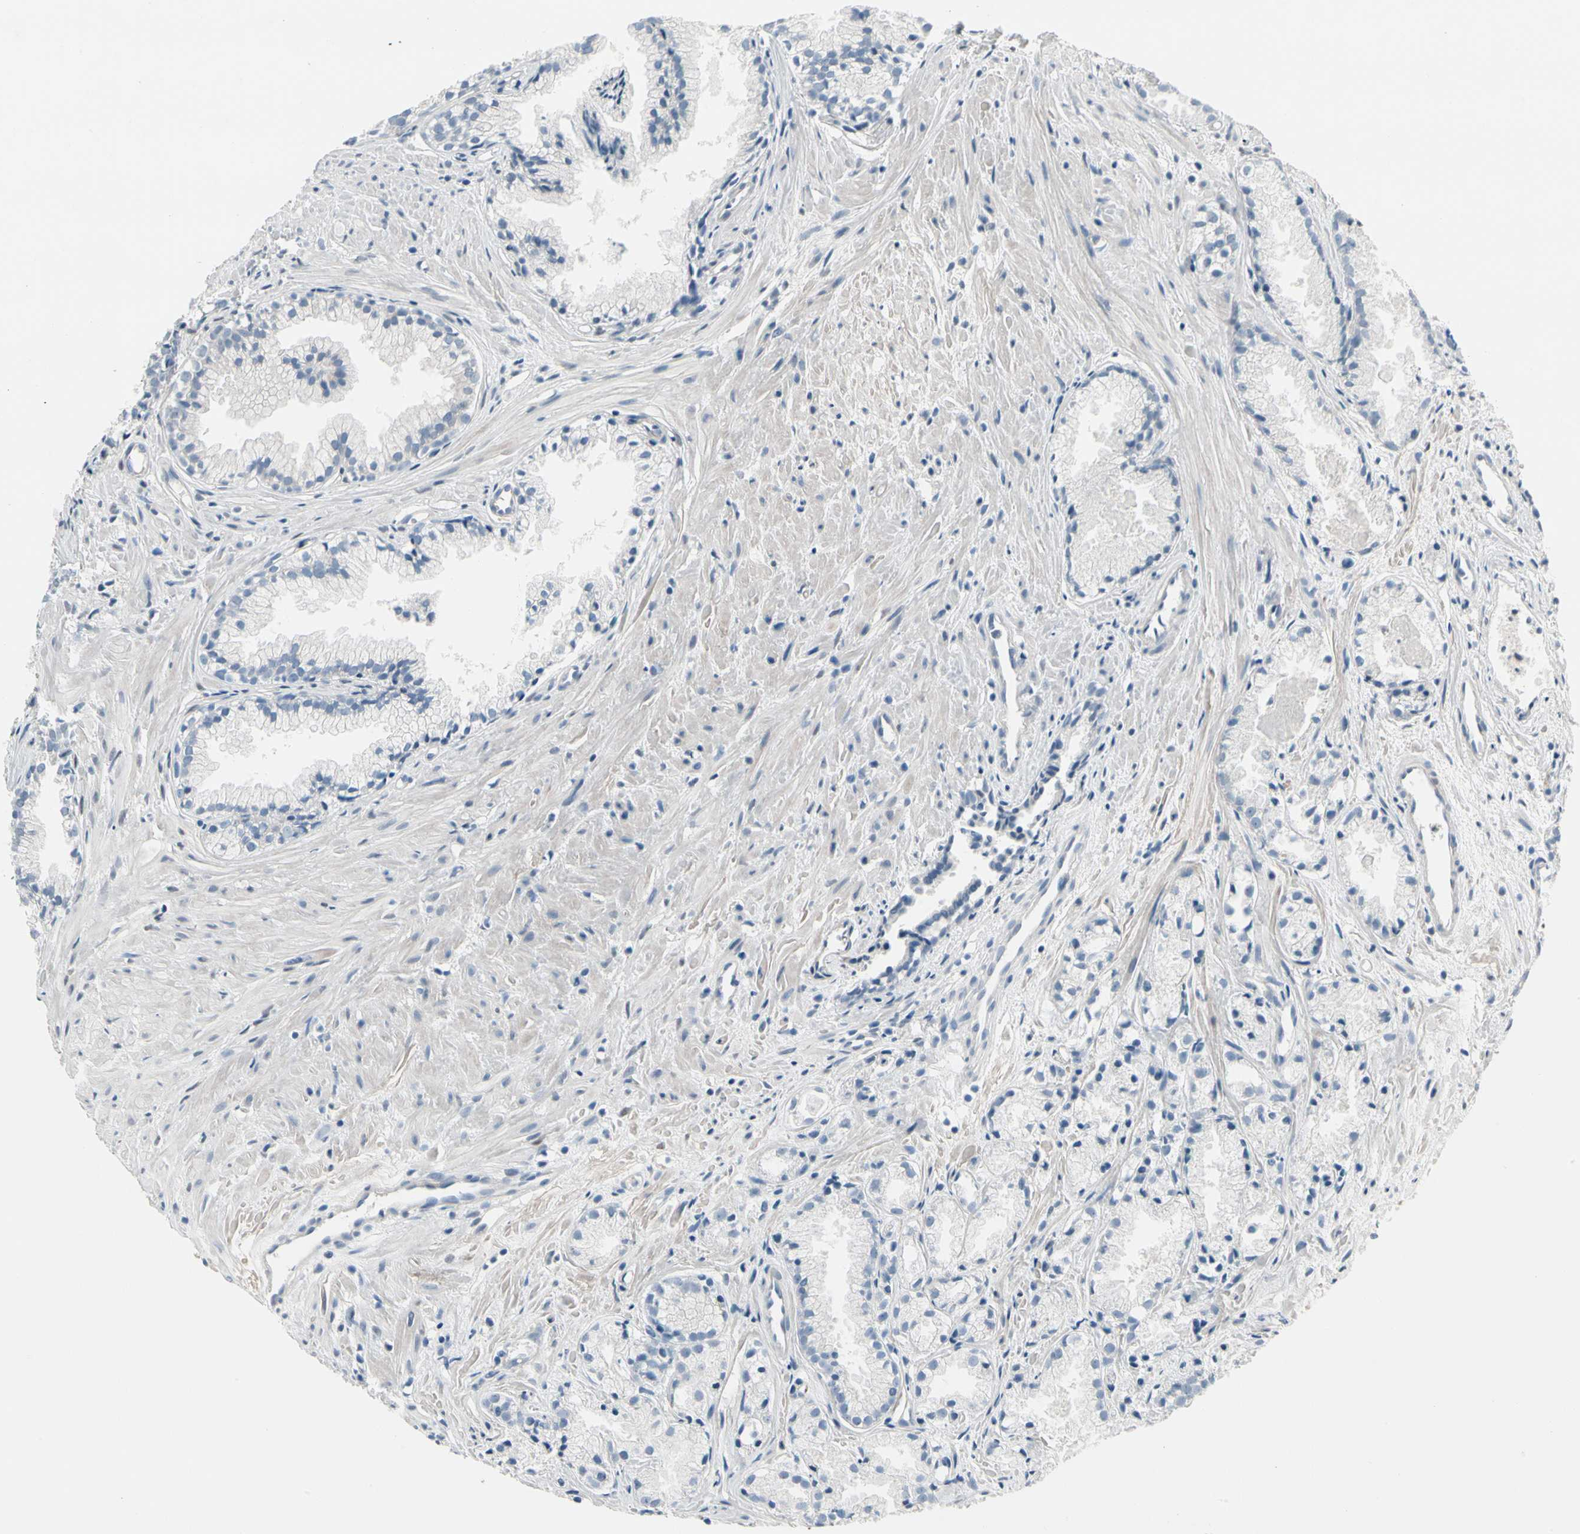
{"staining": {"intensity": "negative", "quantity": "none", "location": "none"}, "tissue": "prostate cancer", "cell_type": "Tumor cells", "image_type": "cancer", "snomed": [{"axis": "morphology", "description": "Adenocarcinoma, Low grade"}, {"axis": "topography", "description": "Prostate"}], "caption": "This is a photomicrograph of immunohistochemistry staining of low-grade adenocarcinoma (prostate), which shows no positivity in tumor cells.", "gene": "PGR", "patient": {"sex": "male", "age": 72}}